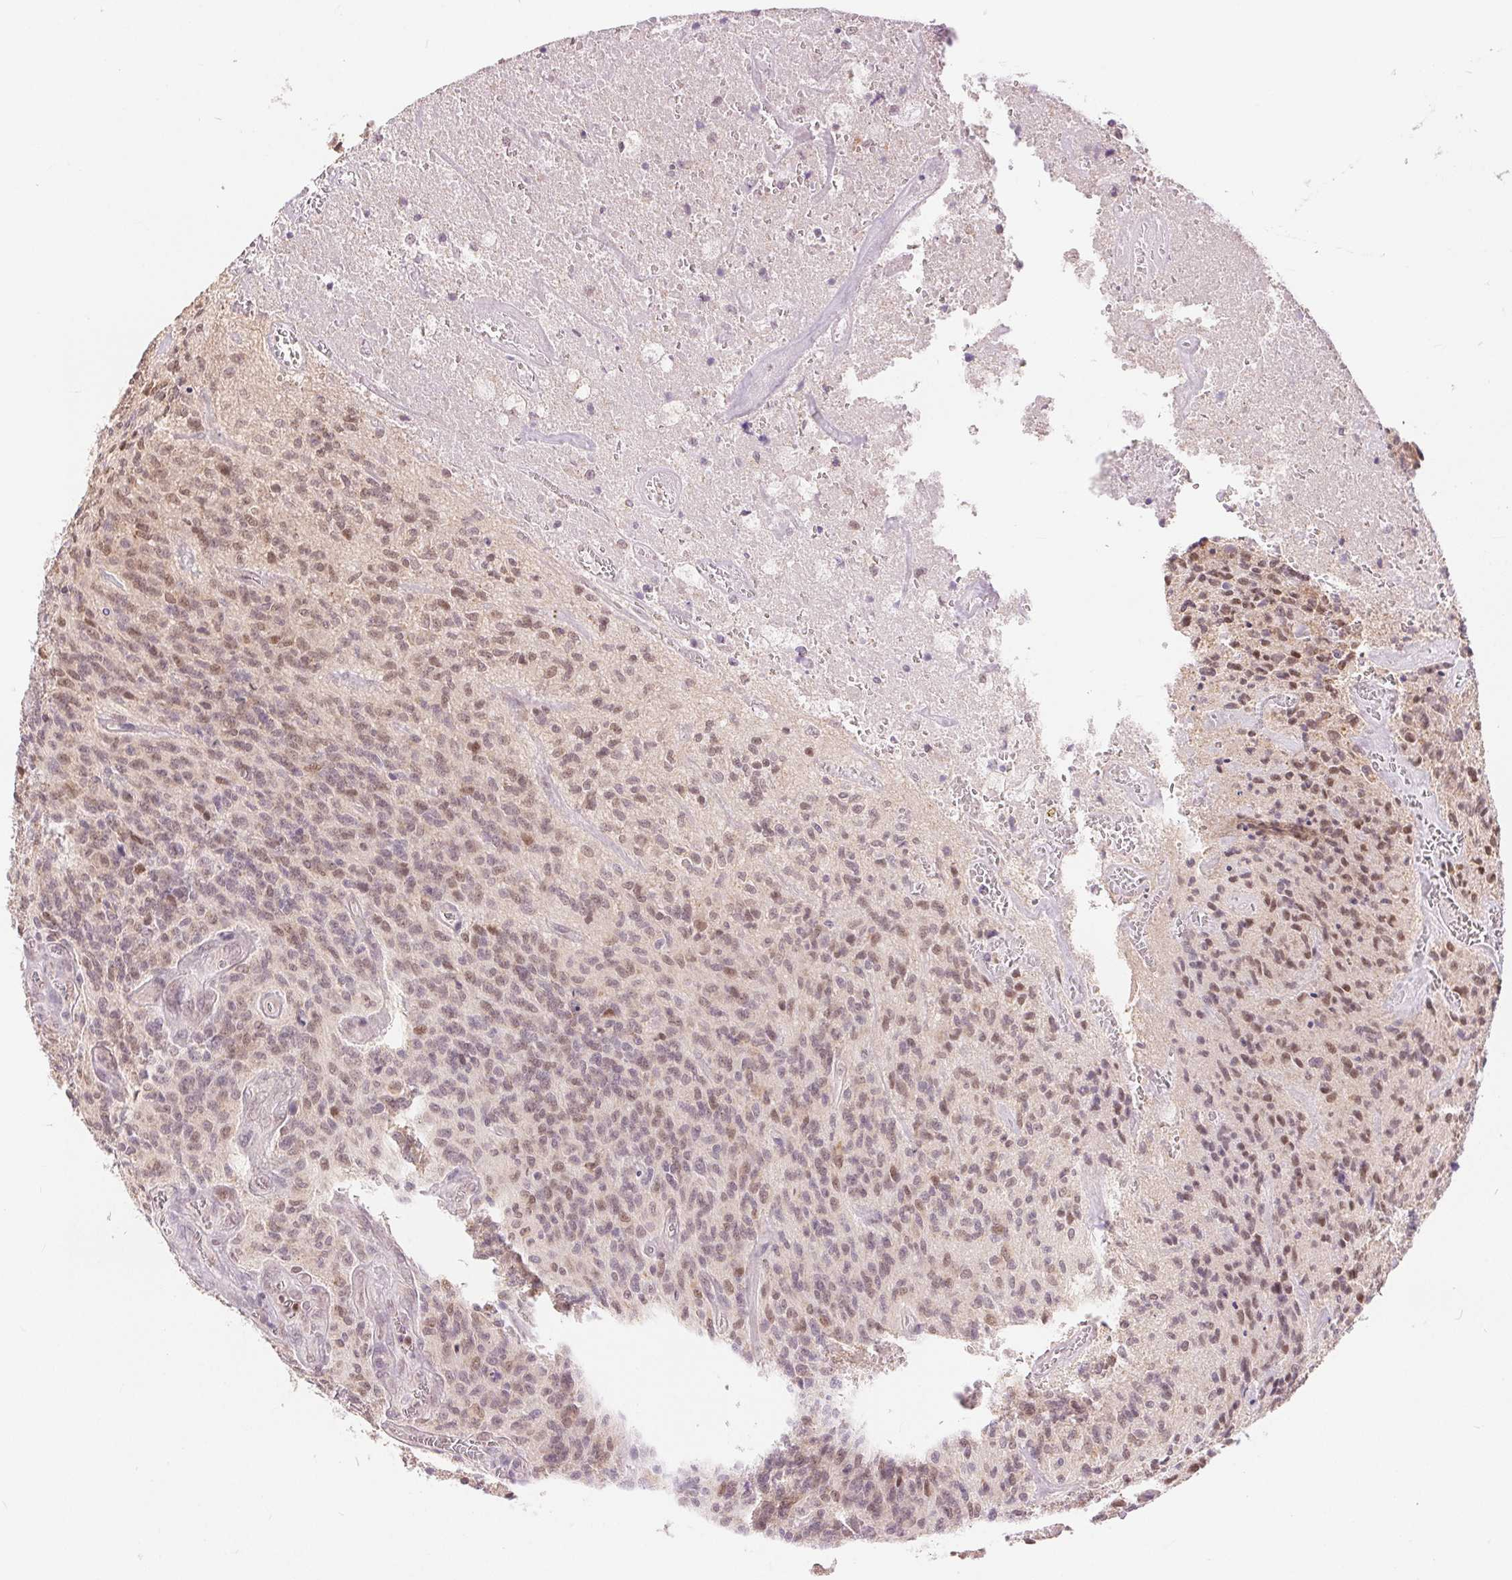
{"staining": {"intensity": "weak", "quantity": ">75%", "location": "nuclear"}, "tissue": "glioma", "cell_type": "Tumor cells", "image_type": "cancer", "snomed": [{"axis": "morphology", "description": "Glioma, malignant, High grade"}, {"axis": "topography", "description": "Brain"}], "caption": "Weak nuclear staining for a protein is seen in approximately >75% of tumor cells of glioma using immunohistochemistry (IHC).", "gene": "POU2F2", "patient": {"sex": "male", "age": 76}}